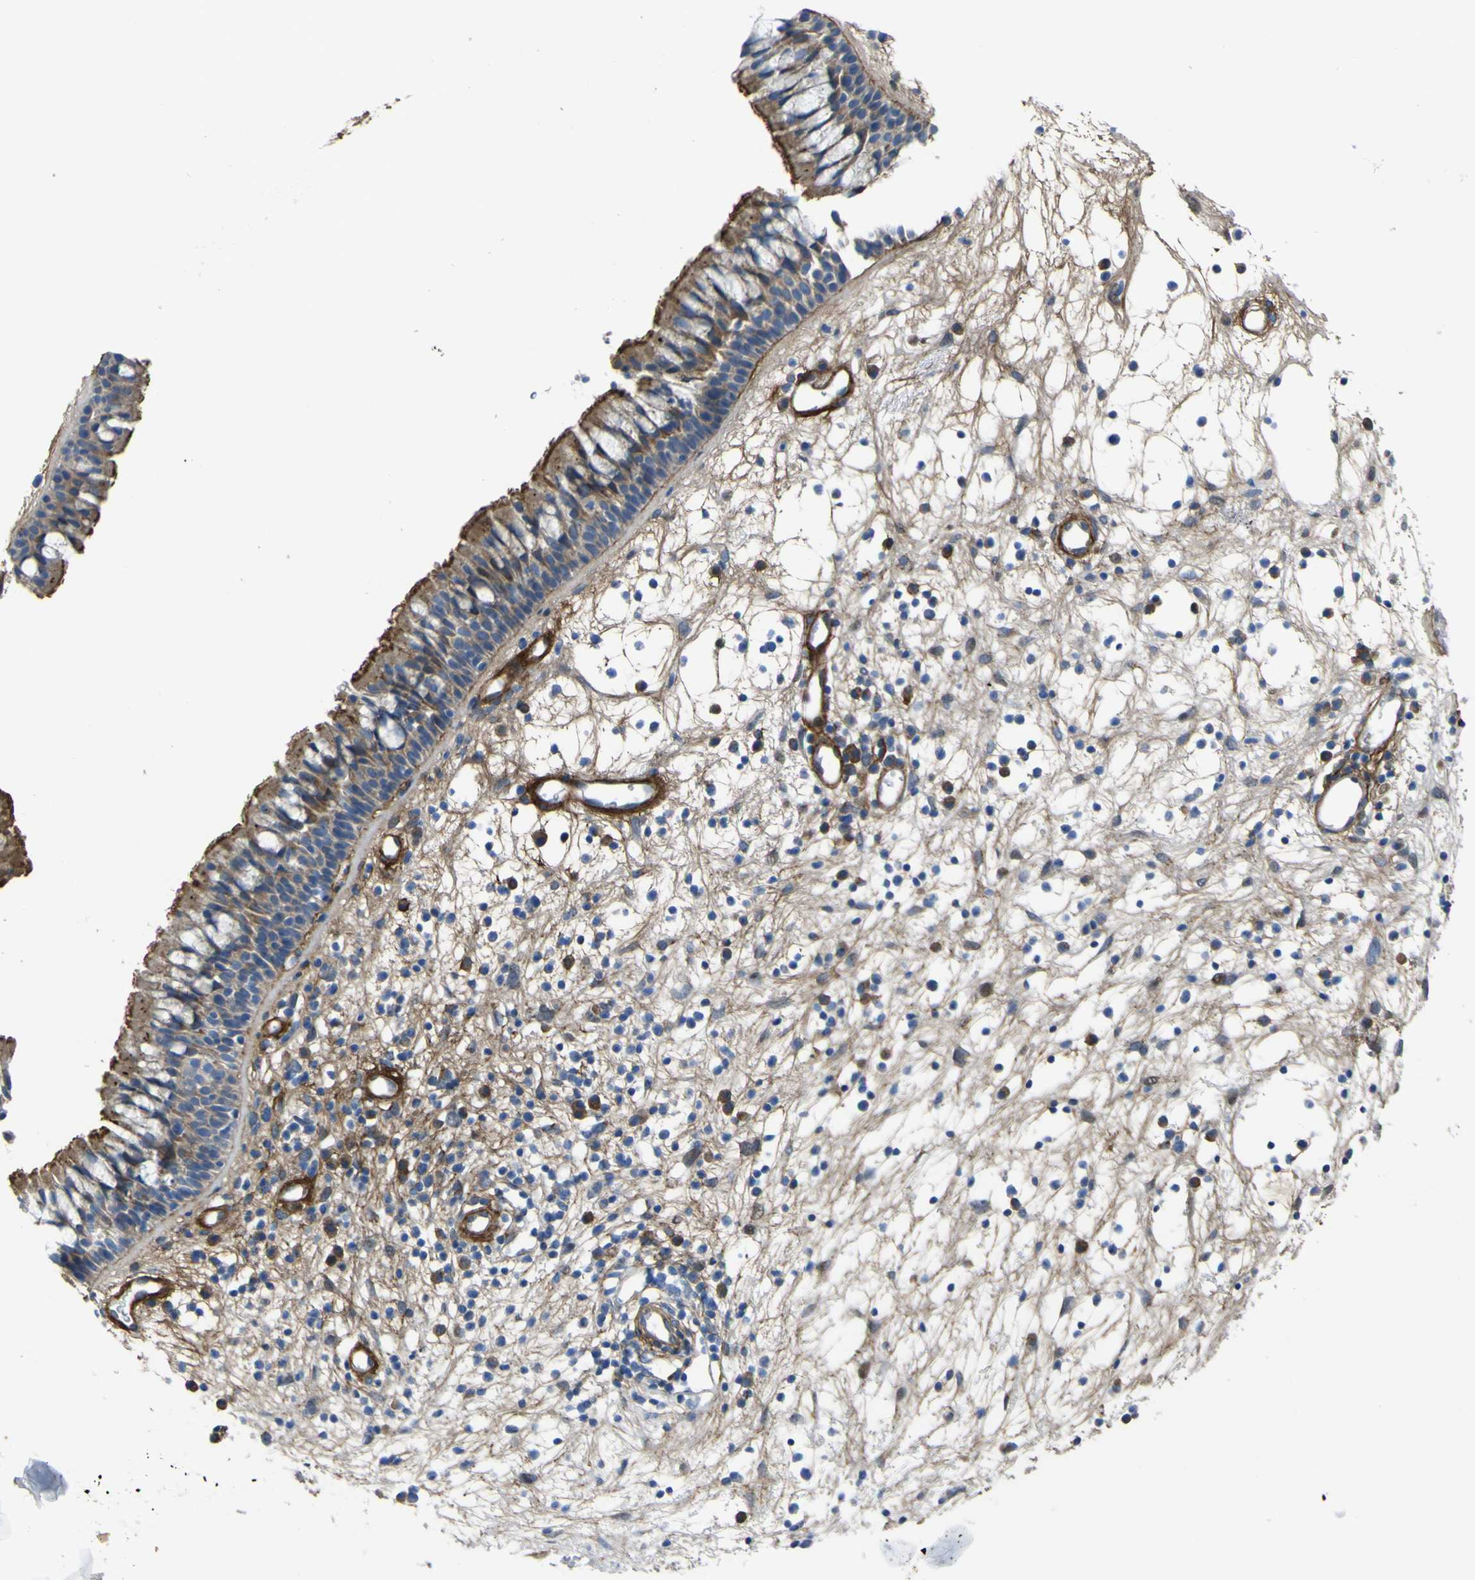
{"staining": {"intensity": "moderate", "quantity": ">75%", "location": "cytoplasmic/membranous"}, "tissue": "nasopharynx", "cell_type": "Respiratory epithelial cells", "image_type": "normal", "snomed": [{"axis": "morphology", "description": "Normal tissue, NOS"}, {"axis": "morphology", "description": "Inflammation, NOS"}, {"axis": "topography", "description": "Nasopharynx"}], "caption": "This photomicrograph displays IHC staining of unremarkable nasopharynx, with medium moderate cytoplasmic/membranous expression in approximately >75% of respiratory epithelial cells.", "gene": "LRRN1", "patient": {"sex": "male", "age": 48}}